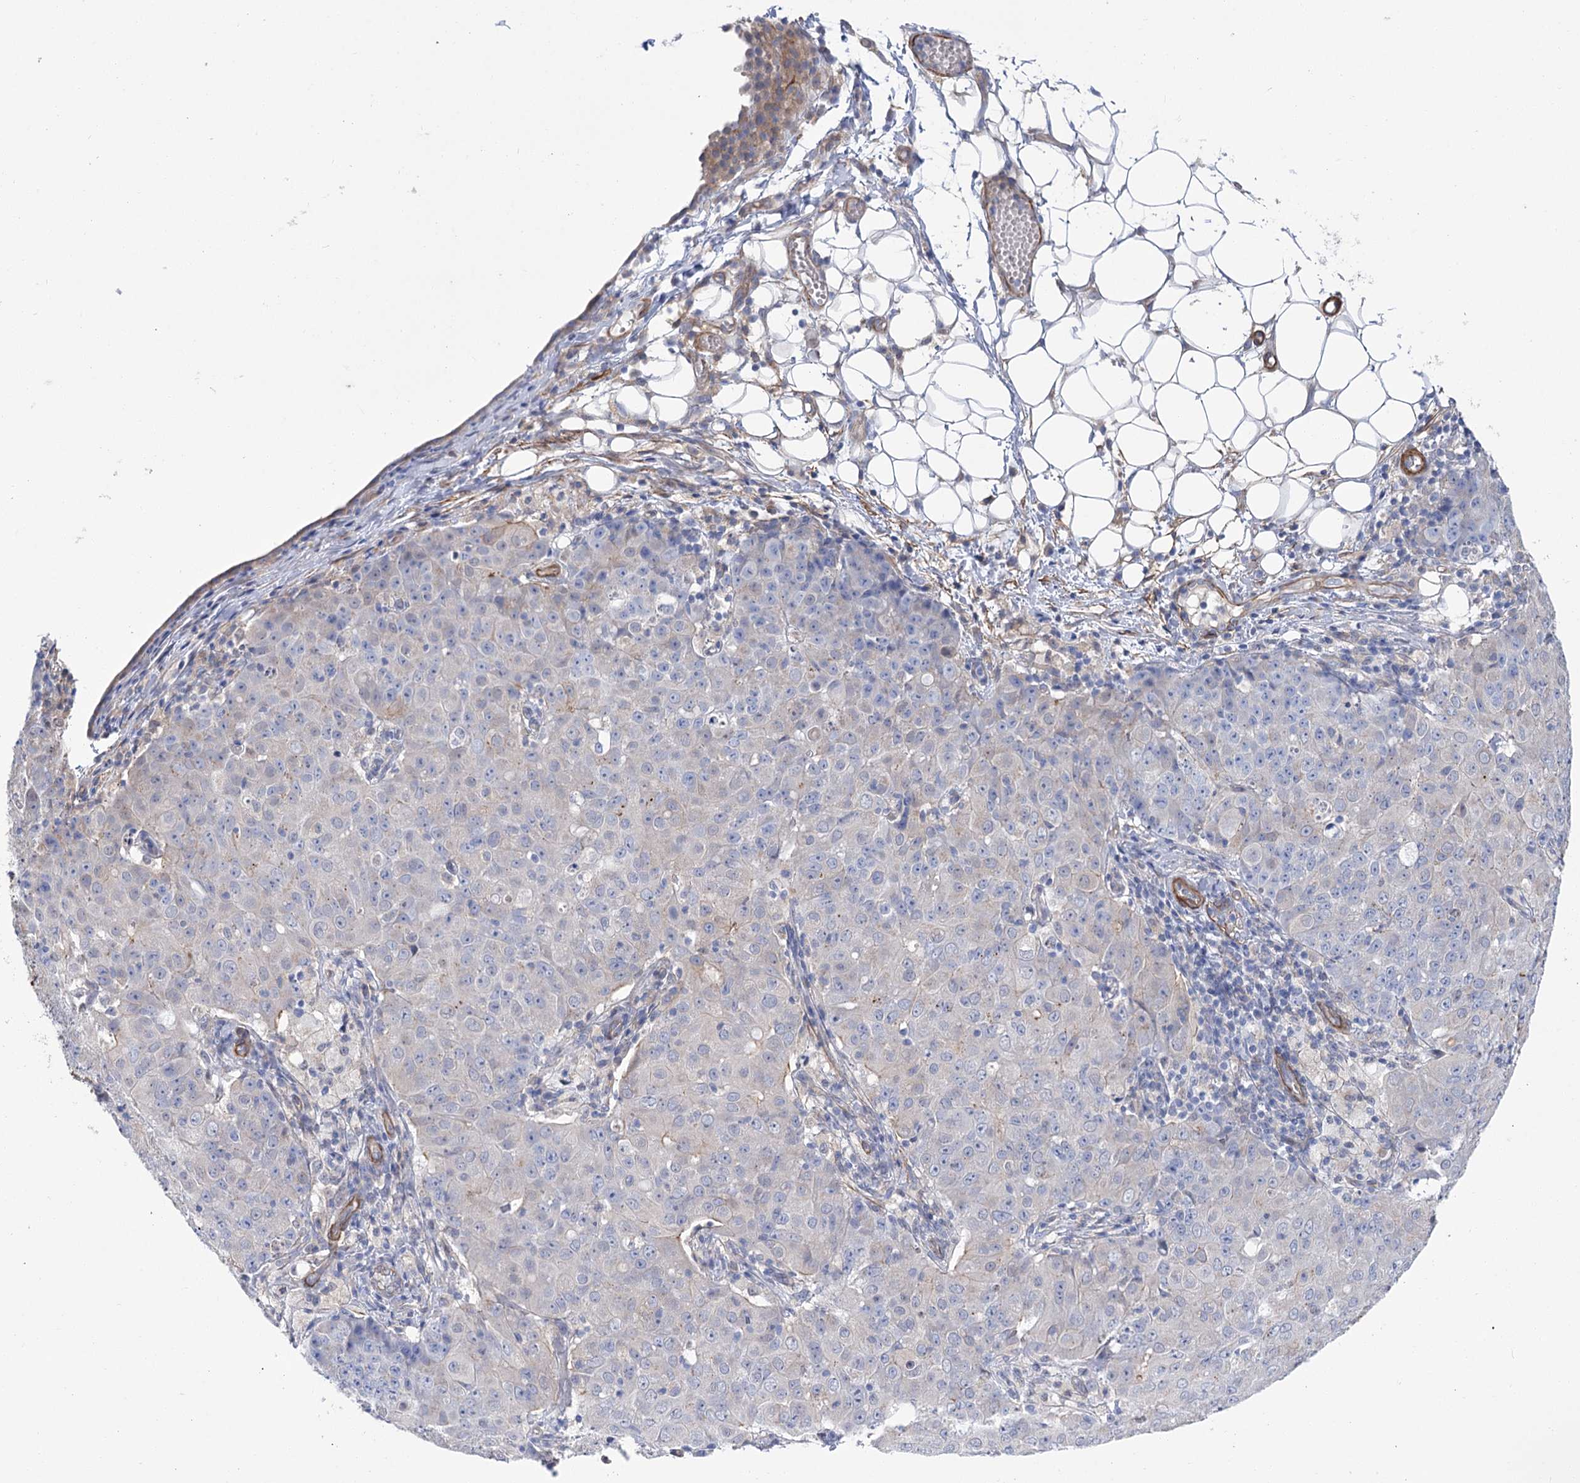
{"staining": {"intensity": "negative", "quantity": "none", "location": "none"}, "tissue": "ovarian cancer", "cell_type": "Tumor cells", "image_type": "cancer", "snomed": [{"axis": "morphology", "description": "Carcinoma, endometroid"}, {"axis": "topography", "description": "Ovary"}], "caption": "DAB immunohistochemical staining of human ovarian cancer (endometroid carcinoma) reveals no significant expression in tumor cells.", "gene": "WASHC3", "patient": {"sex": "female", "age": 42}}